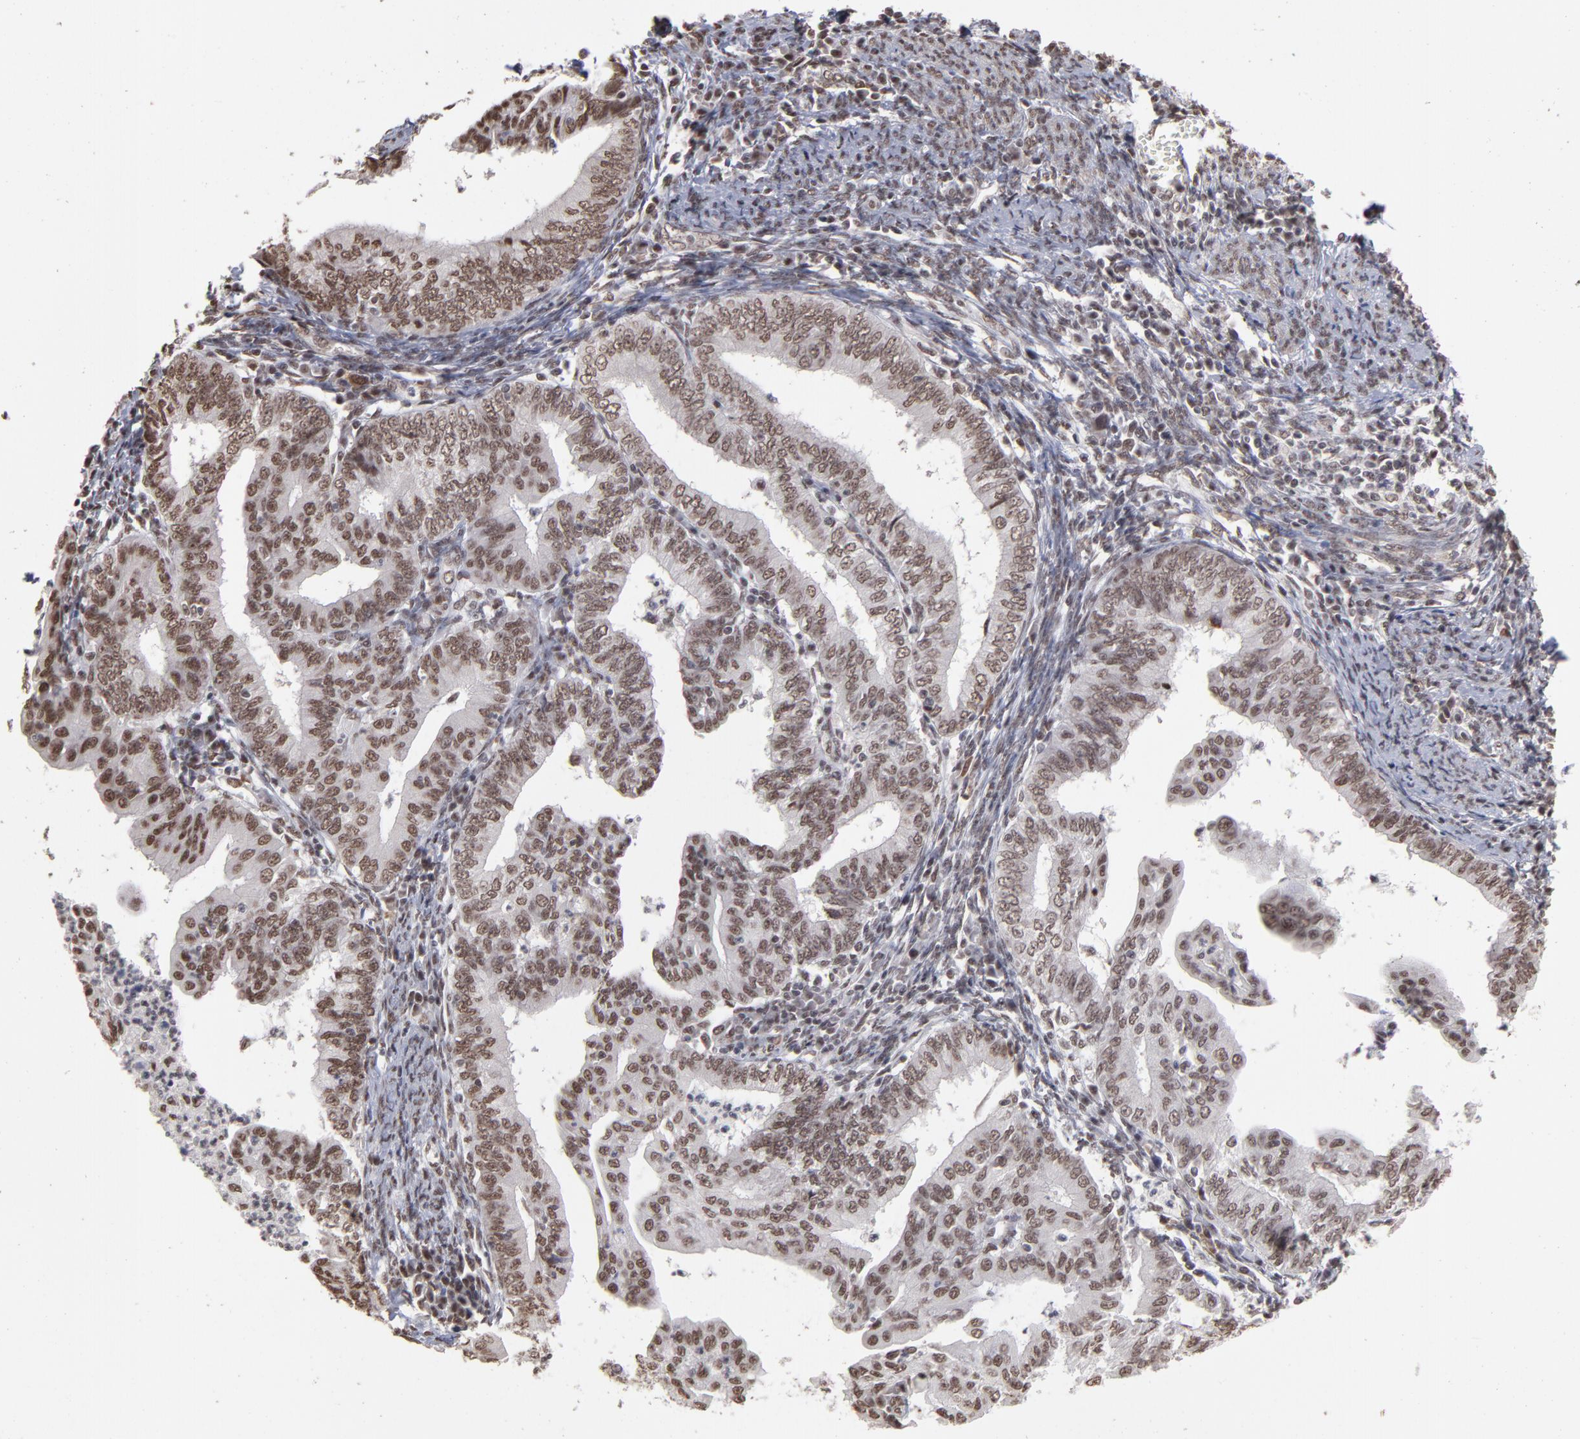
{"staining": {"intensity": "strong", "quantity": "<25%", "location": "cytoplasmic/membranous,nuclear"}, "tissue": "endometrial cancer", "cell_type": "Tumor cells", "image_type": "cancer", "snomed": [{"axis": "morphology", "description": "Adenocarcinoma, NOS"}, {"axis": "topography", "description": "Endometrium"}], "caption": "Endometrial adenocarcinoma was stained to show a protein in brown. There is medium levels of strong cytoplasmic/membranous and nuclear positivity in approximately <25% of tumor cells.", "gene": "ZNF3", "patient": {"sex": "female", "age": 66}}